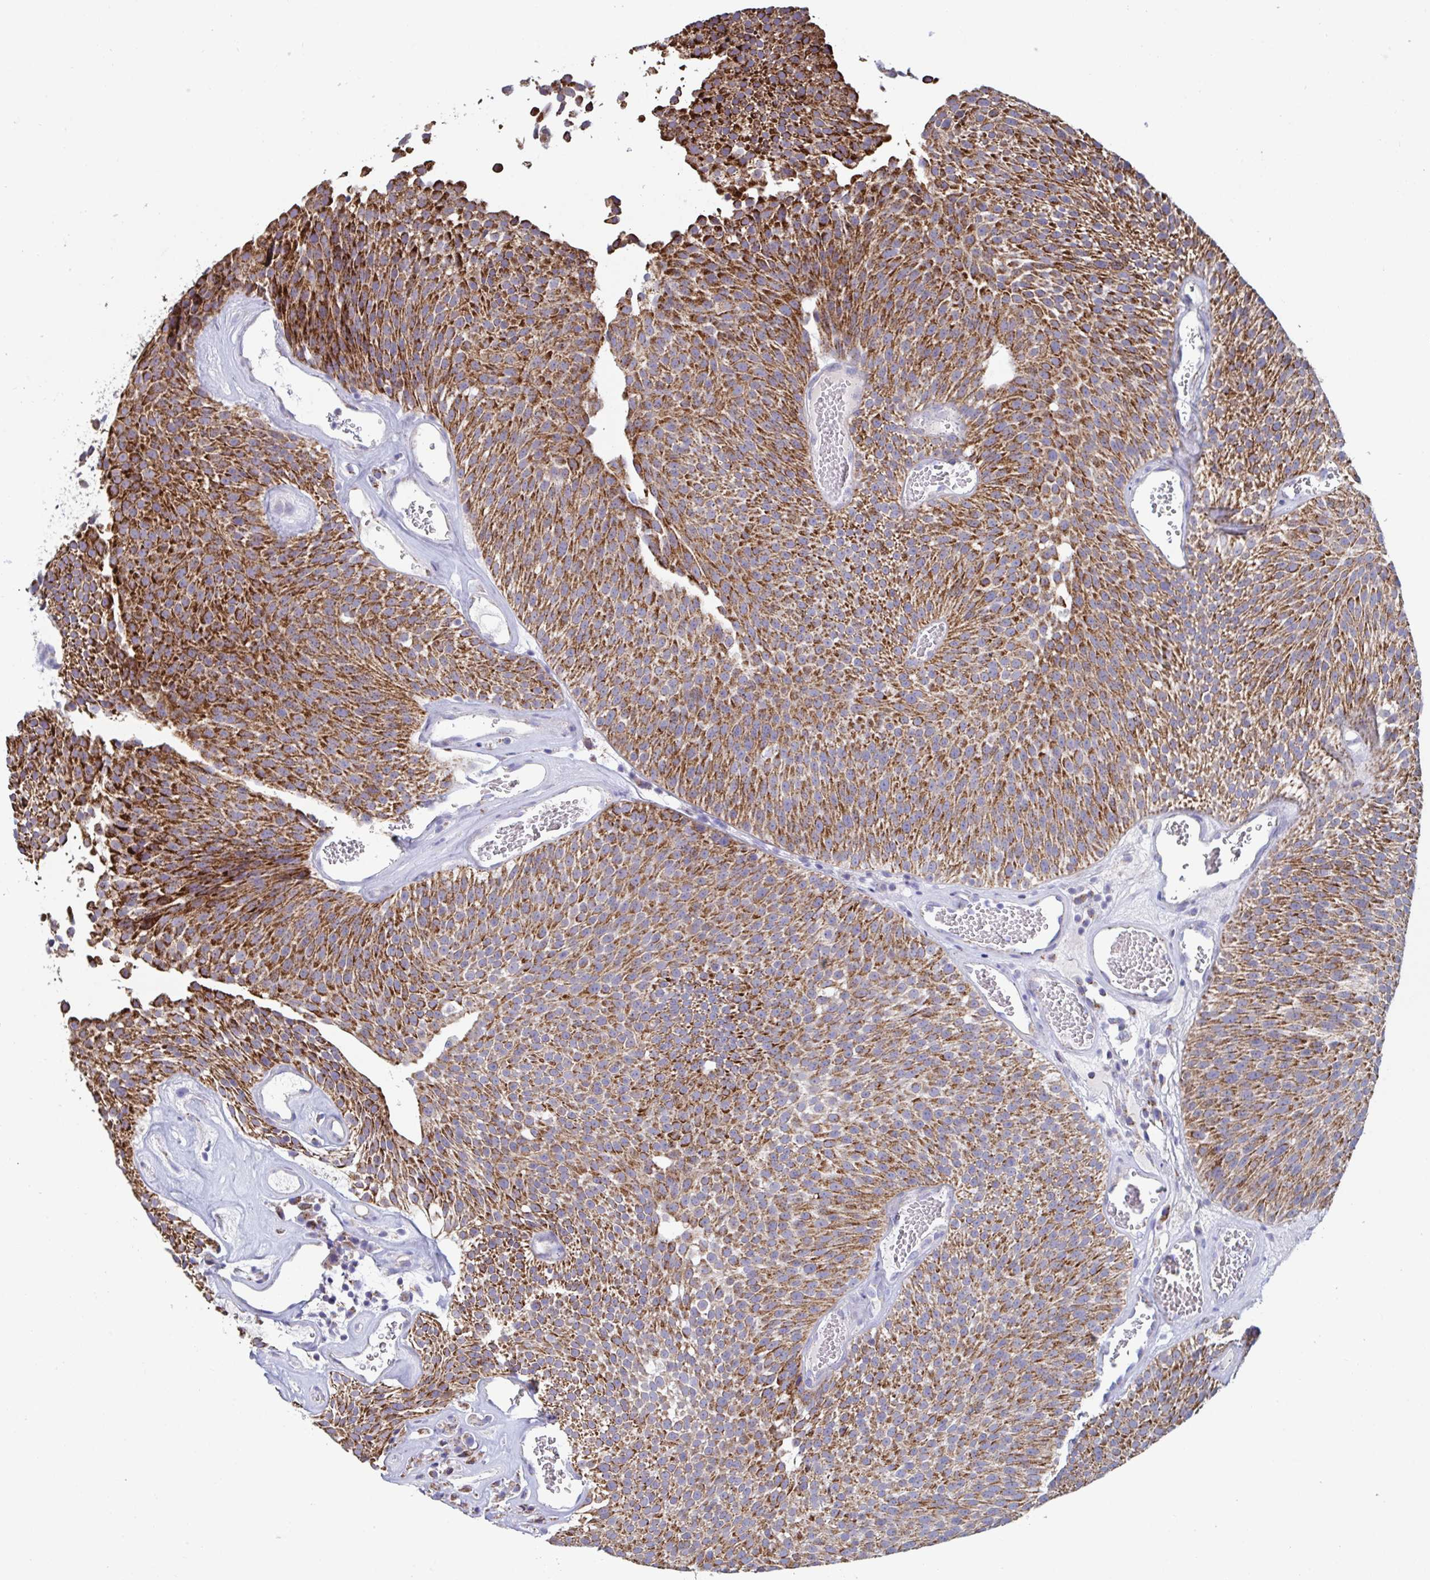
{"staining": {"intensity": "strong", "quantity": ">75%", "location": "cytoplasmic/membranous"}, "tissue": "urothelial cancer", "cell_type": "Tumor cells", "image_type": "cancer", "snomed": [{"axis": "morphology", "description": "Urothelial carcinoma, Low grade"}, {"axis": "topography", "description": "Urinary bladder"}], "caption": "Urothelial carcinoma (low-grade) was stained to show a protein in brown. There is high levels of strong cytoplasmic/membranous expression in approximately >75% of tumor cells.", "gene": "BCAT2", "patient": {"sex": "female", "age": 79}}